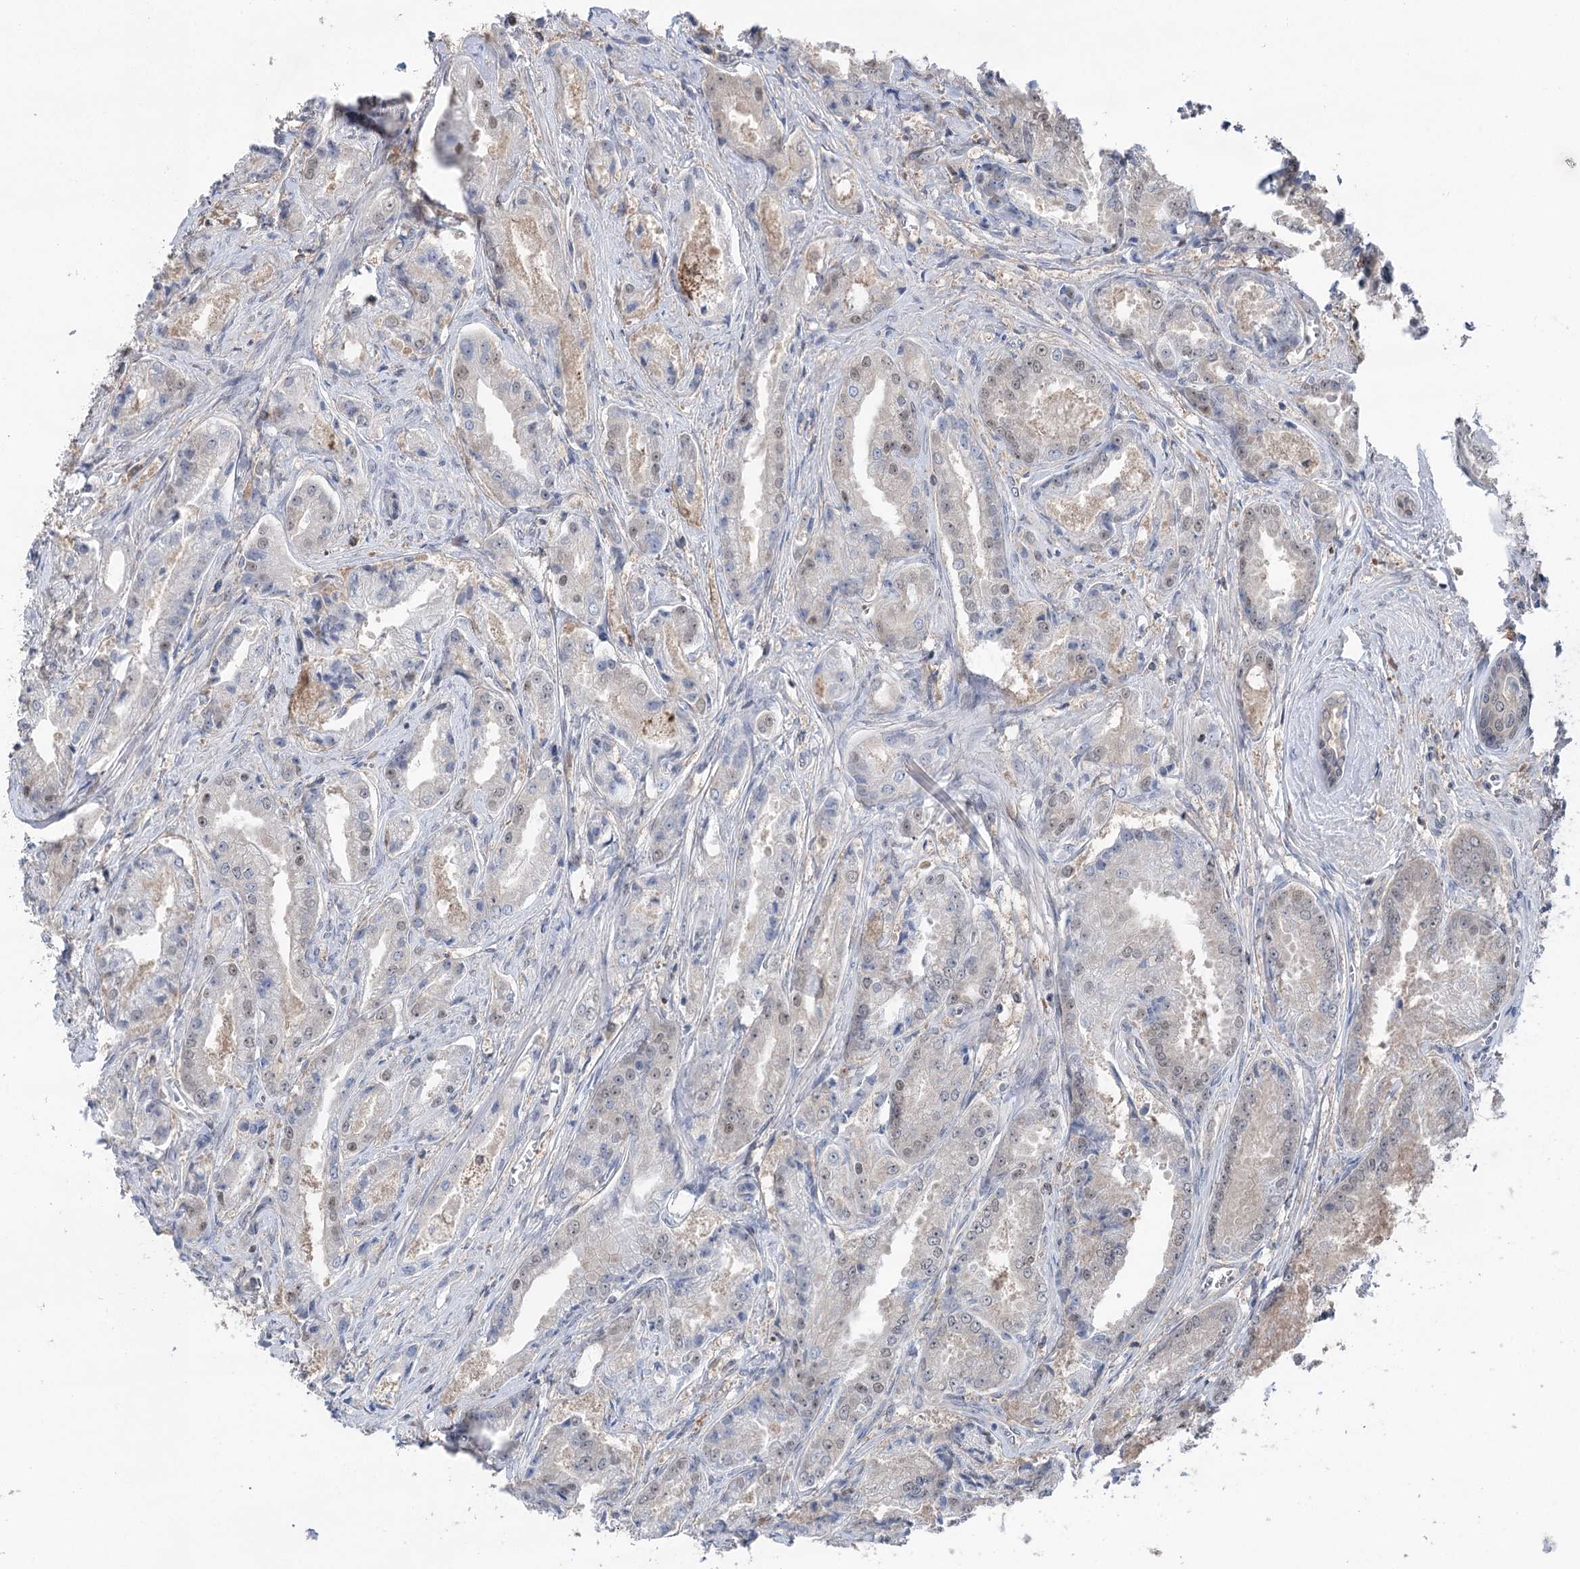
{"staining": {"intensity": "weak", "quantity": "<25%", "location": "nuclear"}, "tissue": "prostate cancer", "cell_type": "Tumor cells", "image_type": "cancer", "snomed": [{"axis": "morphology", "description": "Adenocarcinoma, High grade"}, {"axis": "topography", "description": "Prostate"}], "caption": "Photomicrograph shows no significant protein expression in tumor cells of prostate cancer.", "gene": "CCSER2", "patient": {"sex": "male", "age": 72}}